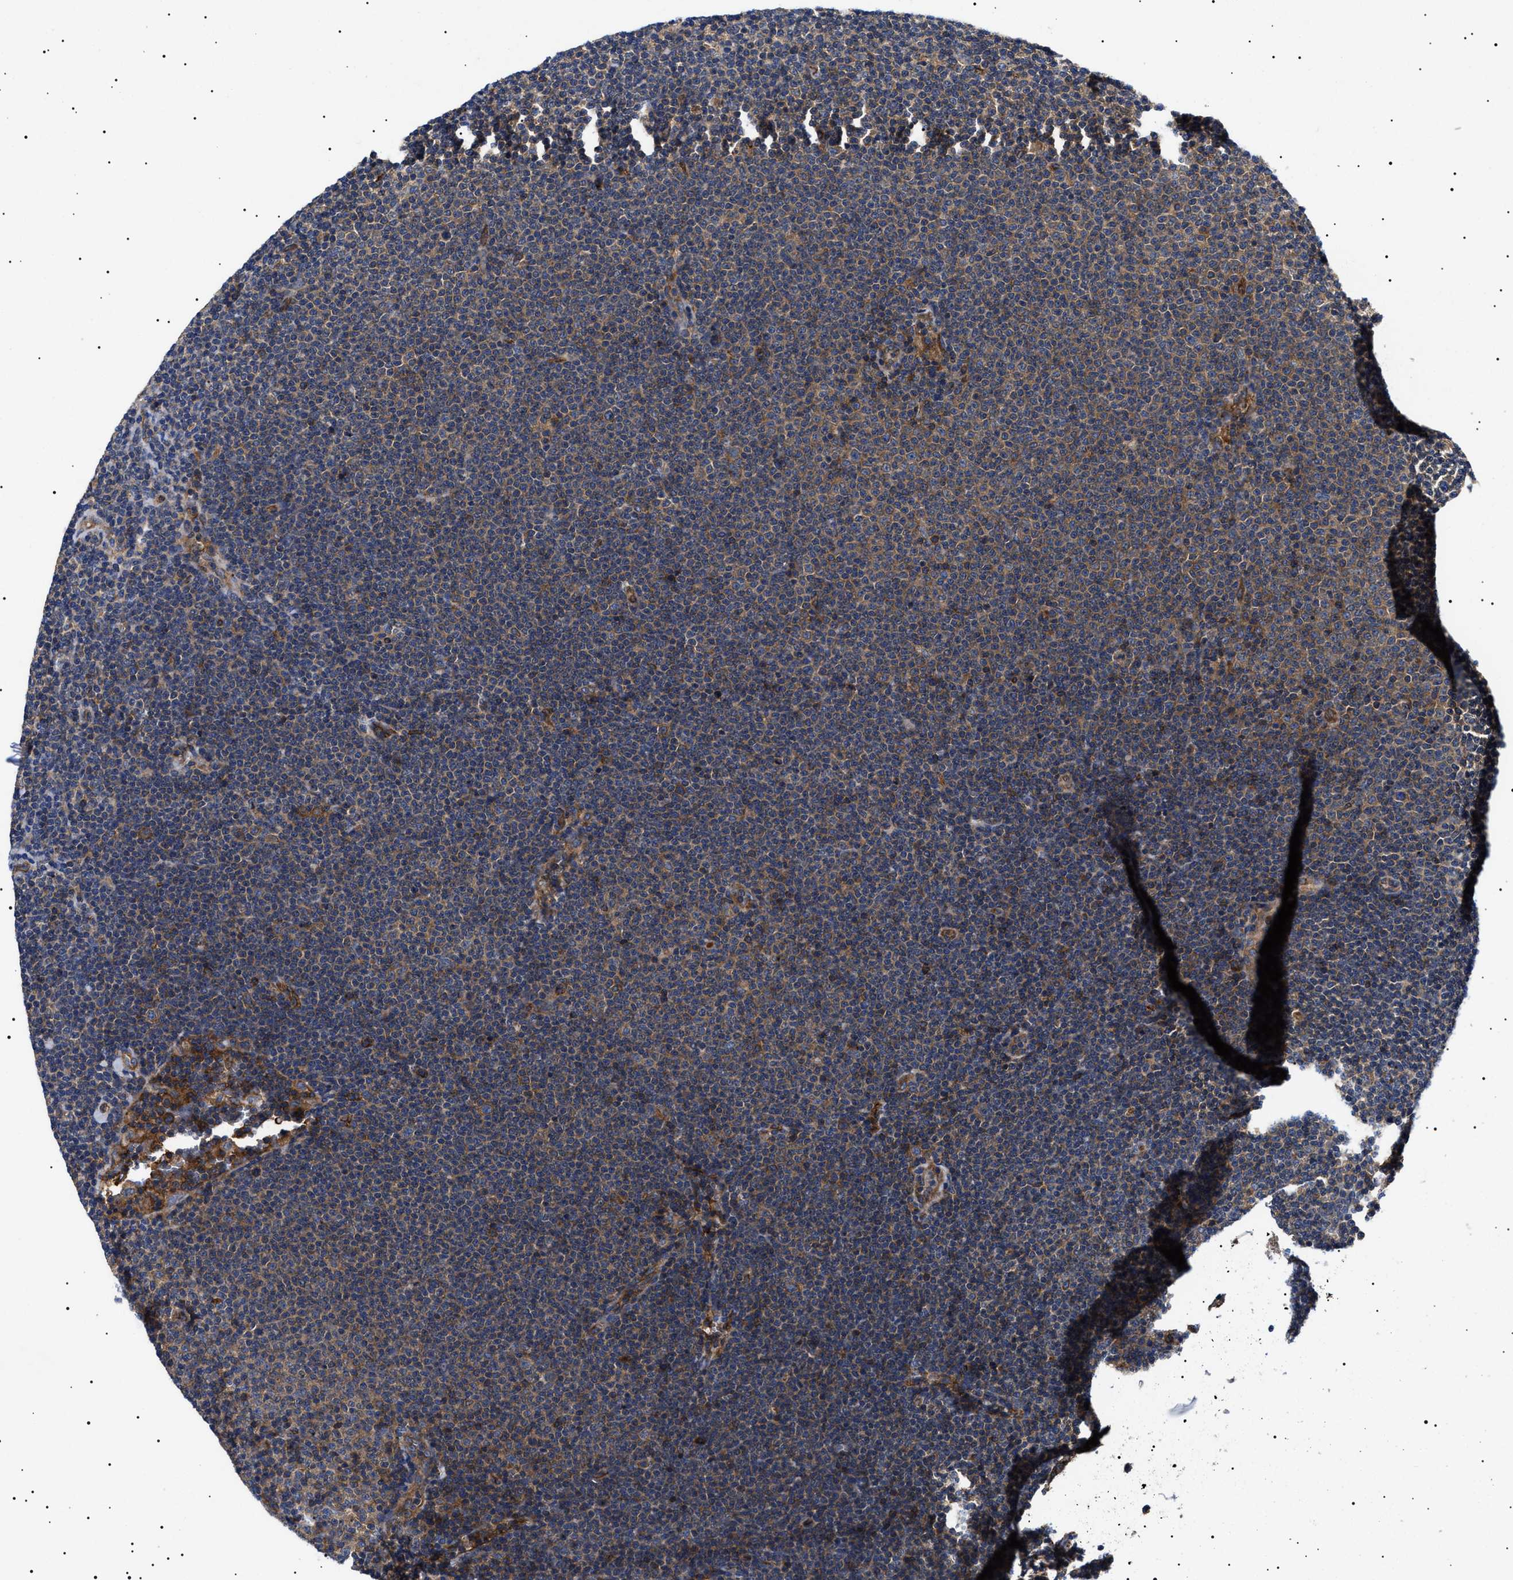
{"staining": {"intensity": "weak", "quantity": "25%-75%", "location": "cytoplasmic/membranous"}, "tissue": "lymphoma", "cell_type": "Tumor cells", "image_type": "cancer", "snomed": [{"axis": "morphology", "description": "Malignant lymphoma, non-Hodgkin's type, Low grade"}, {"axis": "topography", "description": "Lymph node"}], "caption": "DAB immunohistochemical staining of low-grade malignant lymphoma, non-Hodgkin's type reveals weak cytoplasmic/membranous protein positivity in approximately 25%-75% of tumor cells.", "gene": "TPP2", "patient": {"sex": "female", "age": 53}}